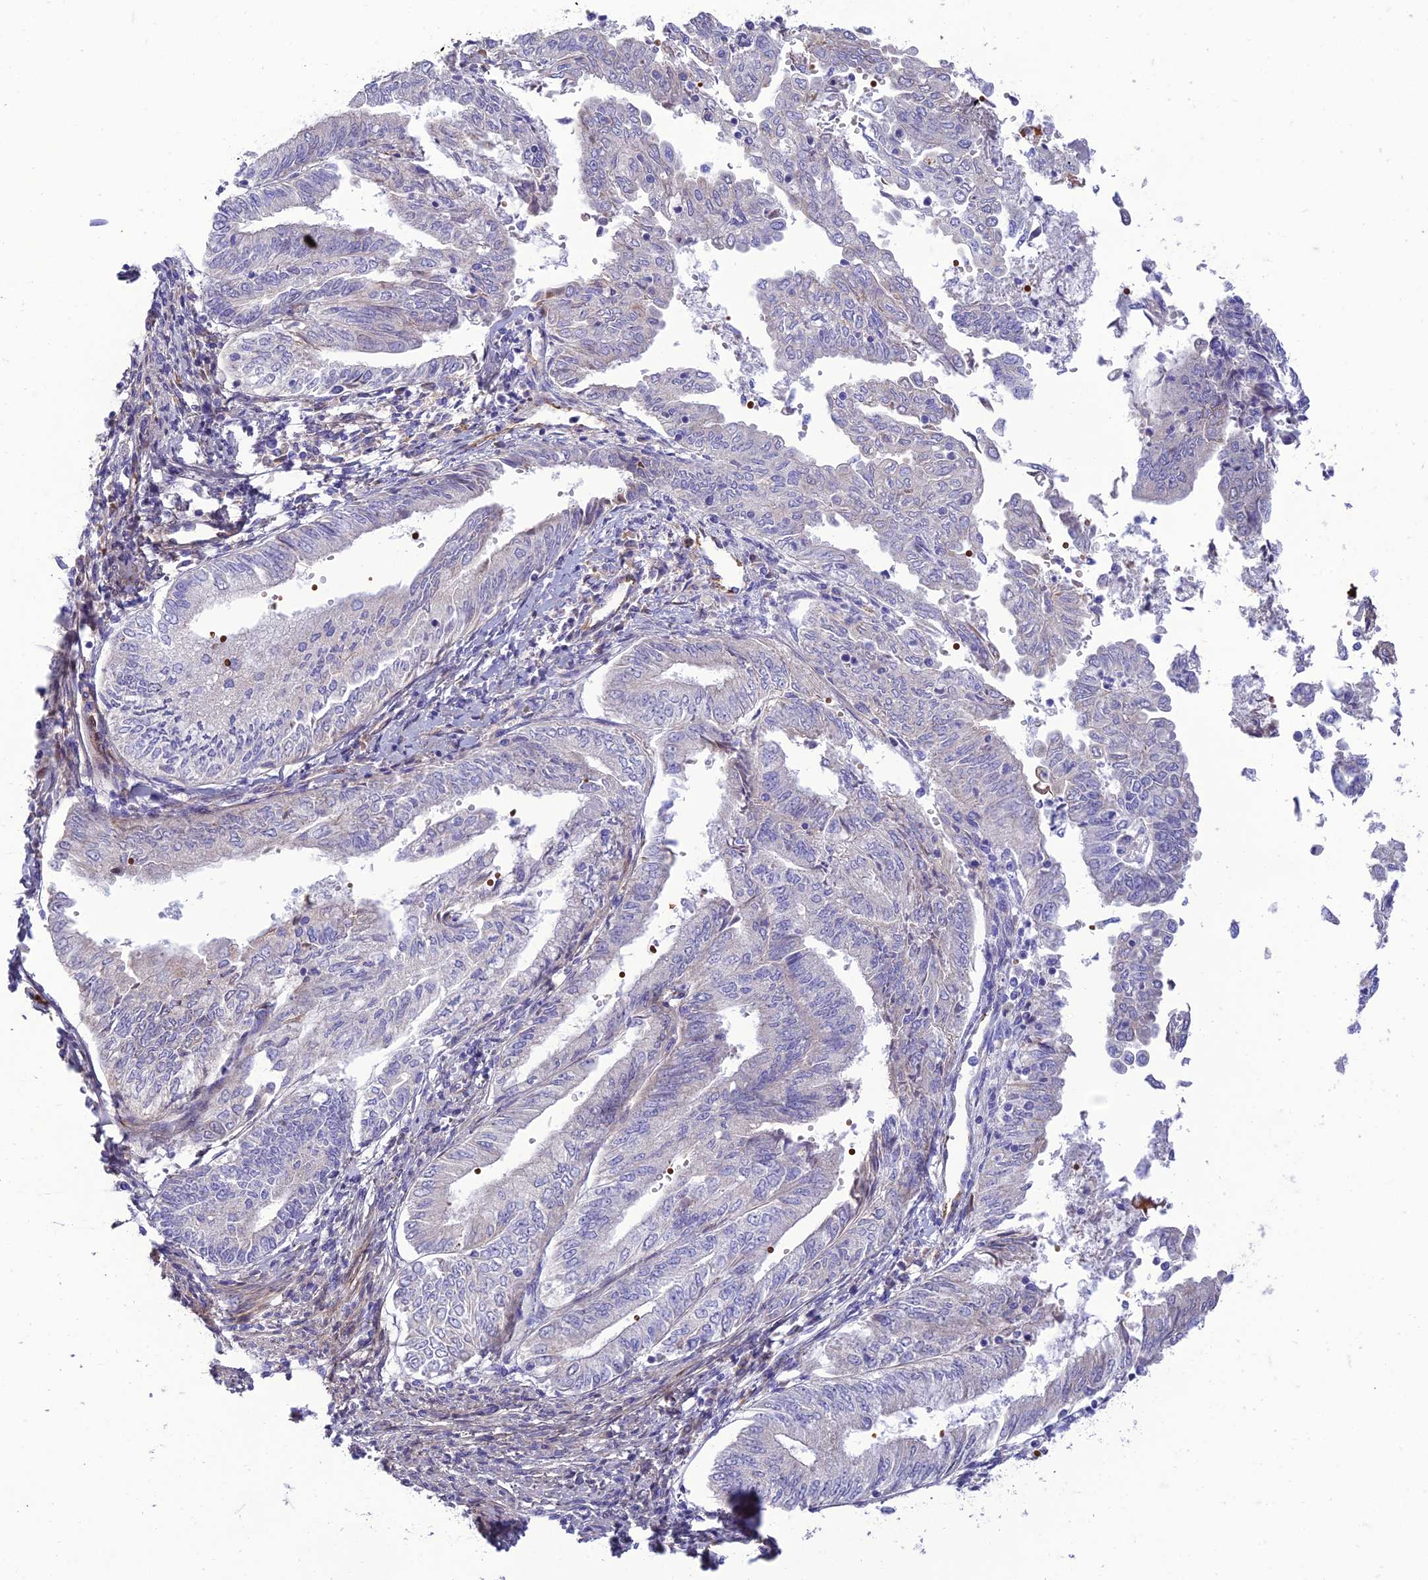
{"staining": {"intensity": "negative", "quantity": "none", "location": "none"}, "tissue": "endometrial cancer", "cell_type": "Tumor cells", "image_type": "cancer", "snomed": [{"axis": "morphology", "description": "Adenocarcinoma, NOS"}, {"axis": "topography", "description": "Endometrium"}], "caption": "A micrograph of human endometrial cancer (adenocarcinoma) is negative for staining in tumor cells.", "gene": "SEL1L3", "patient": {"sex": "female", "age": 66}}